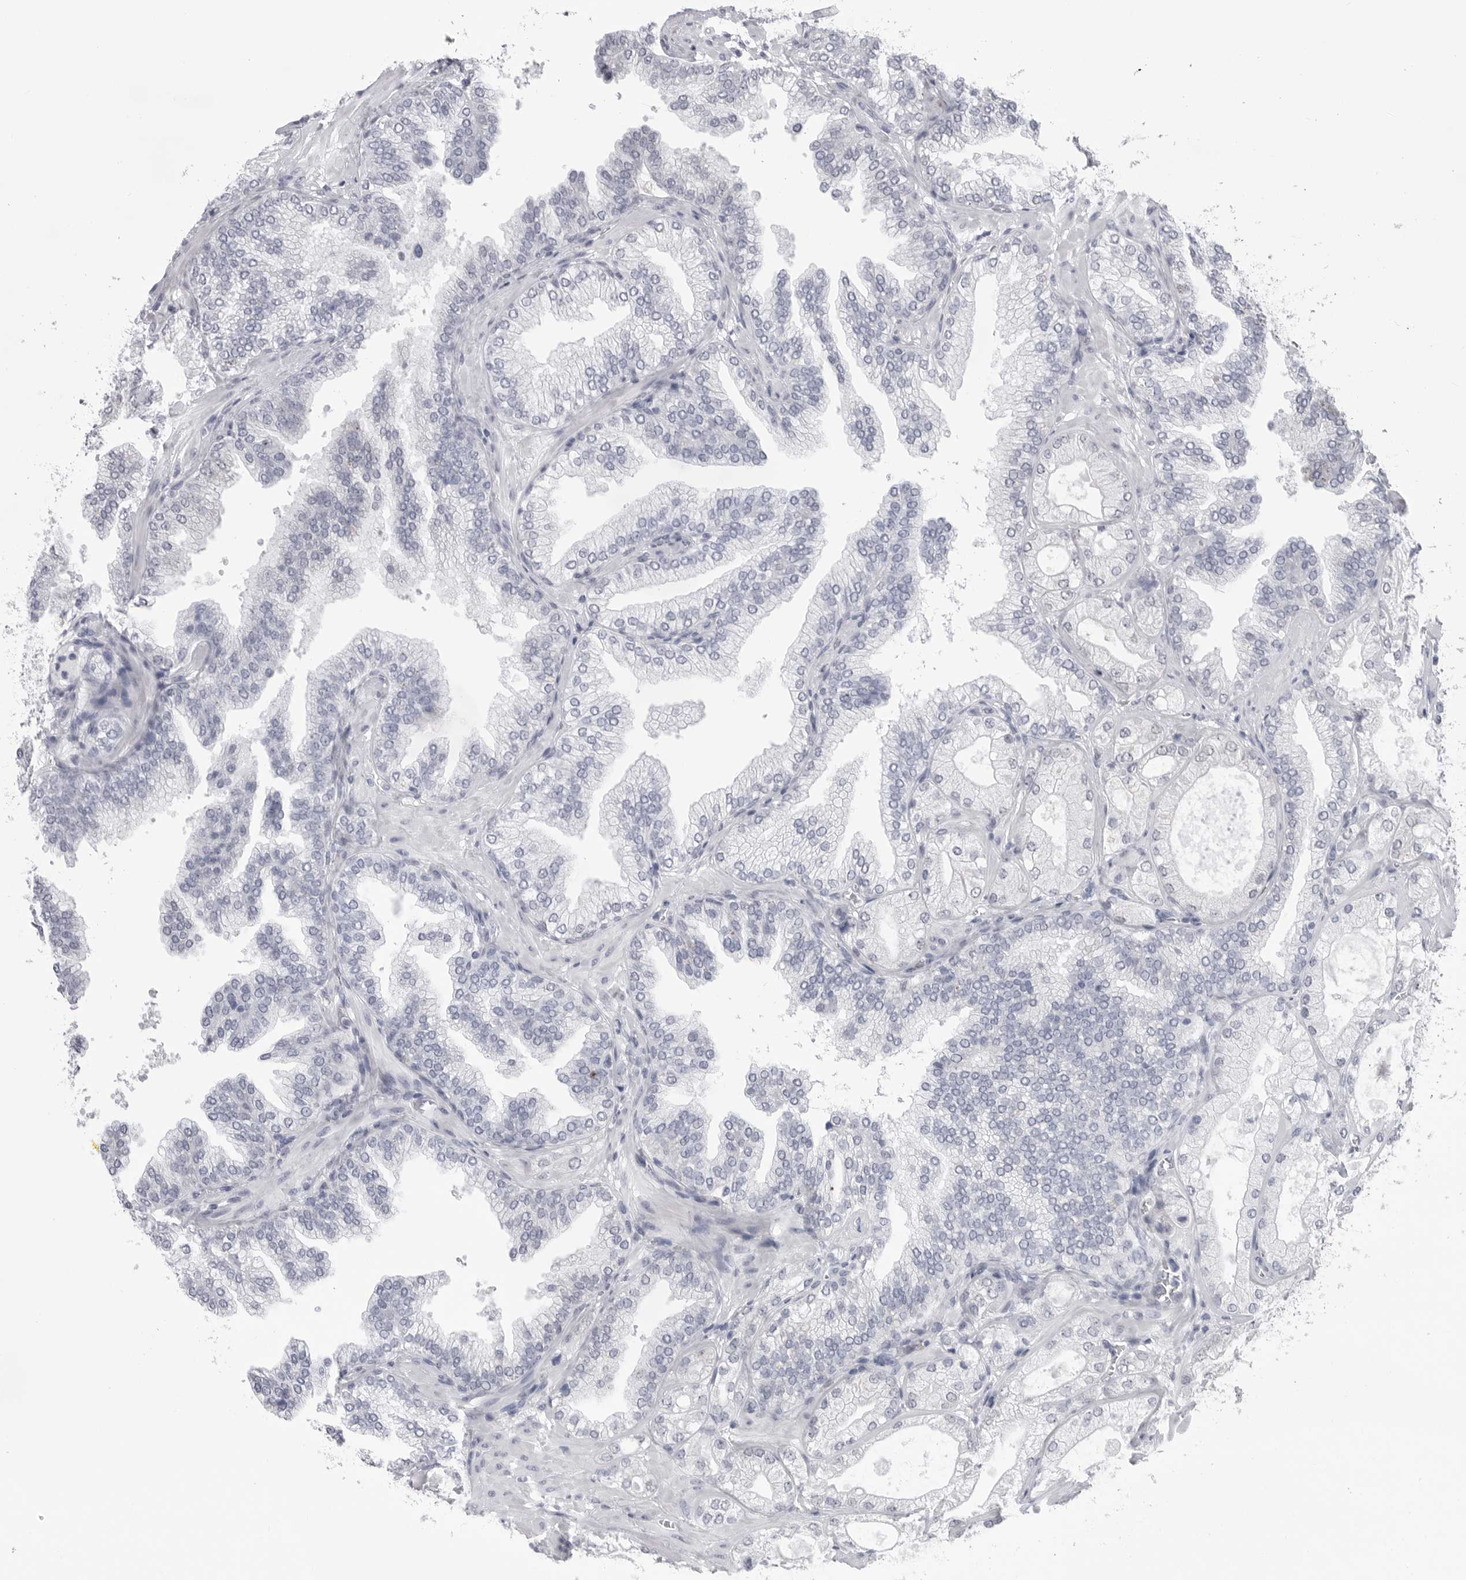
{"staining": {"intensity": "negative", "quantity": "none", "location": "none"}, "tissue": "prostate cancer", "cell_type": "Tumor cells", "image_type": "cancer", "snomed": [{"axis": "morphology", "description": "Adenocarcinoma, High grade"}, {"axis": "topography", "description": "Prostate"}], "caption": "A high-resolution image shows immunohistochemistry staining of prostate high-grade adenocarcinoma, which reveals no significant expression in tumor cells.", "gene": "PNPO", "patient": {"sex": "male", "age": 58}}